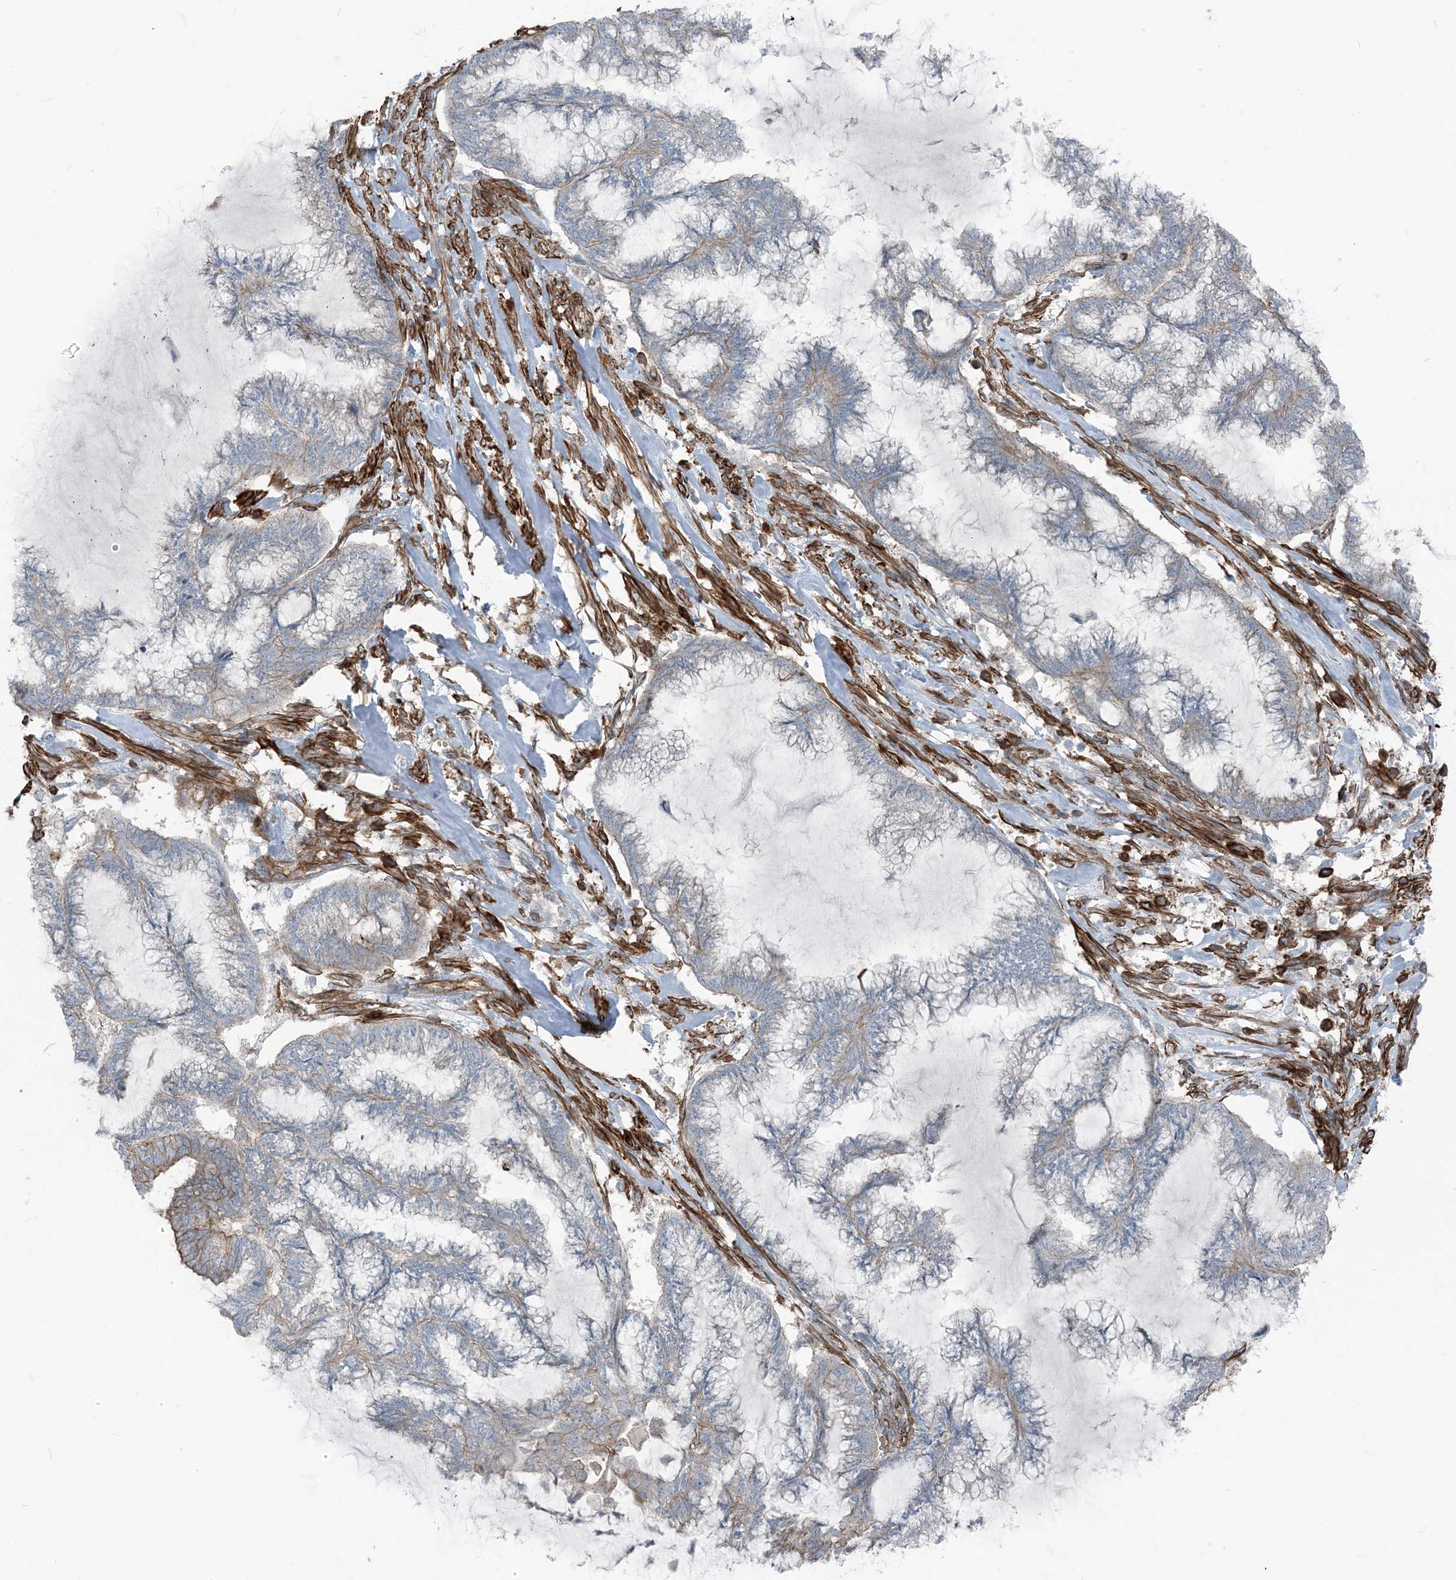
{"staining": {"intensity": "negative", "quantity": "none", "location": "none"}, "tissue": "endometrial cancer", "cell_type": "Tumor cells", "image_type": "cancer", "snomed": [{"axis": "morphology", "description": "Adenocarcinoma, NOS"}, {"axis": "topography", "description": "Endometrium"}], "caption": "The photomicrograph reveals no staining of tumor cells in endometrial cancer (adenocarcinoma).", "gene": "ZFP90", "patient": {"sex": "female", "age": 86}}